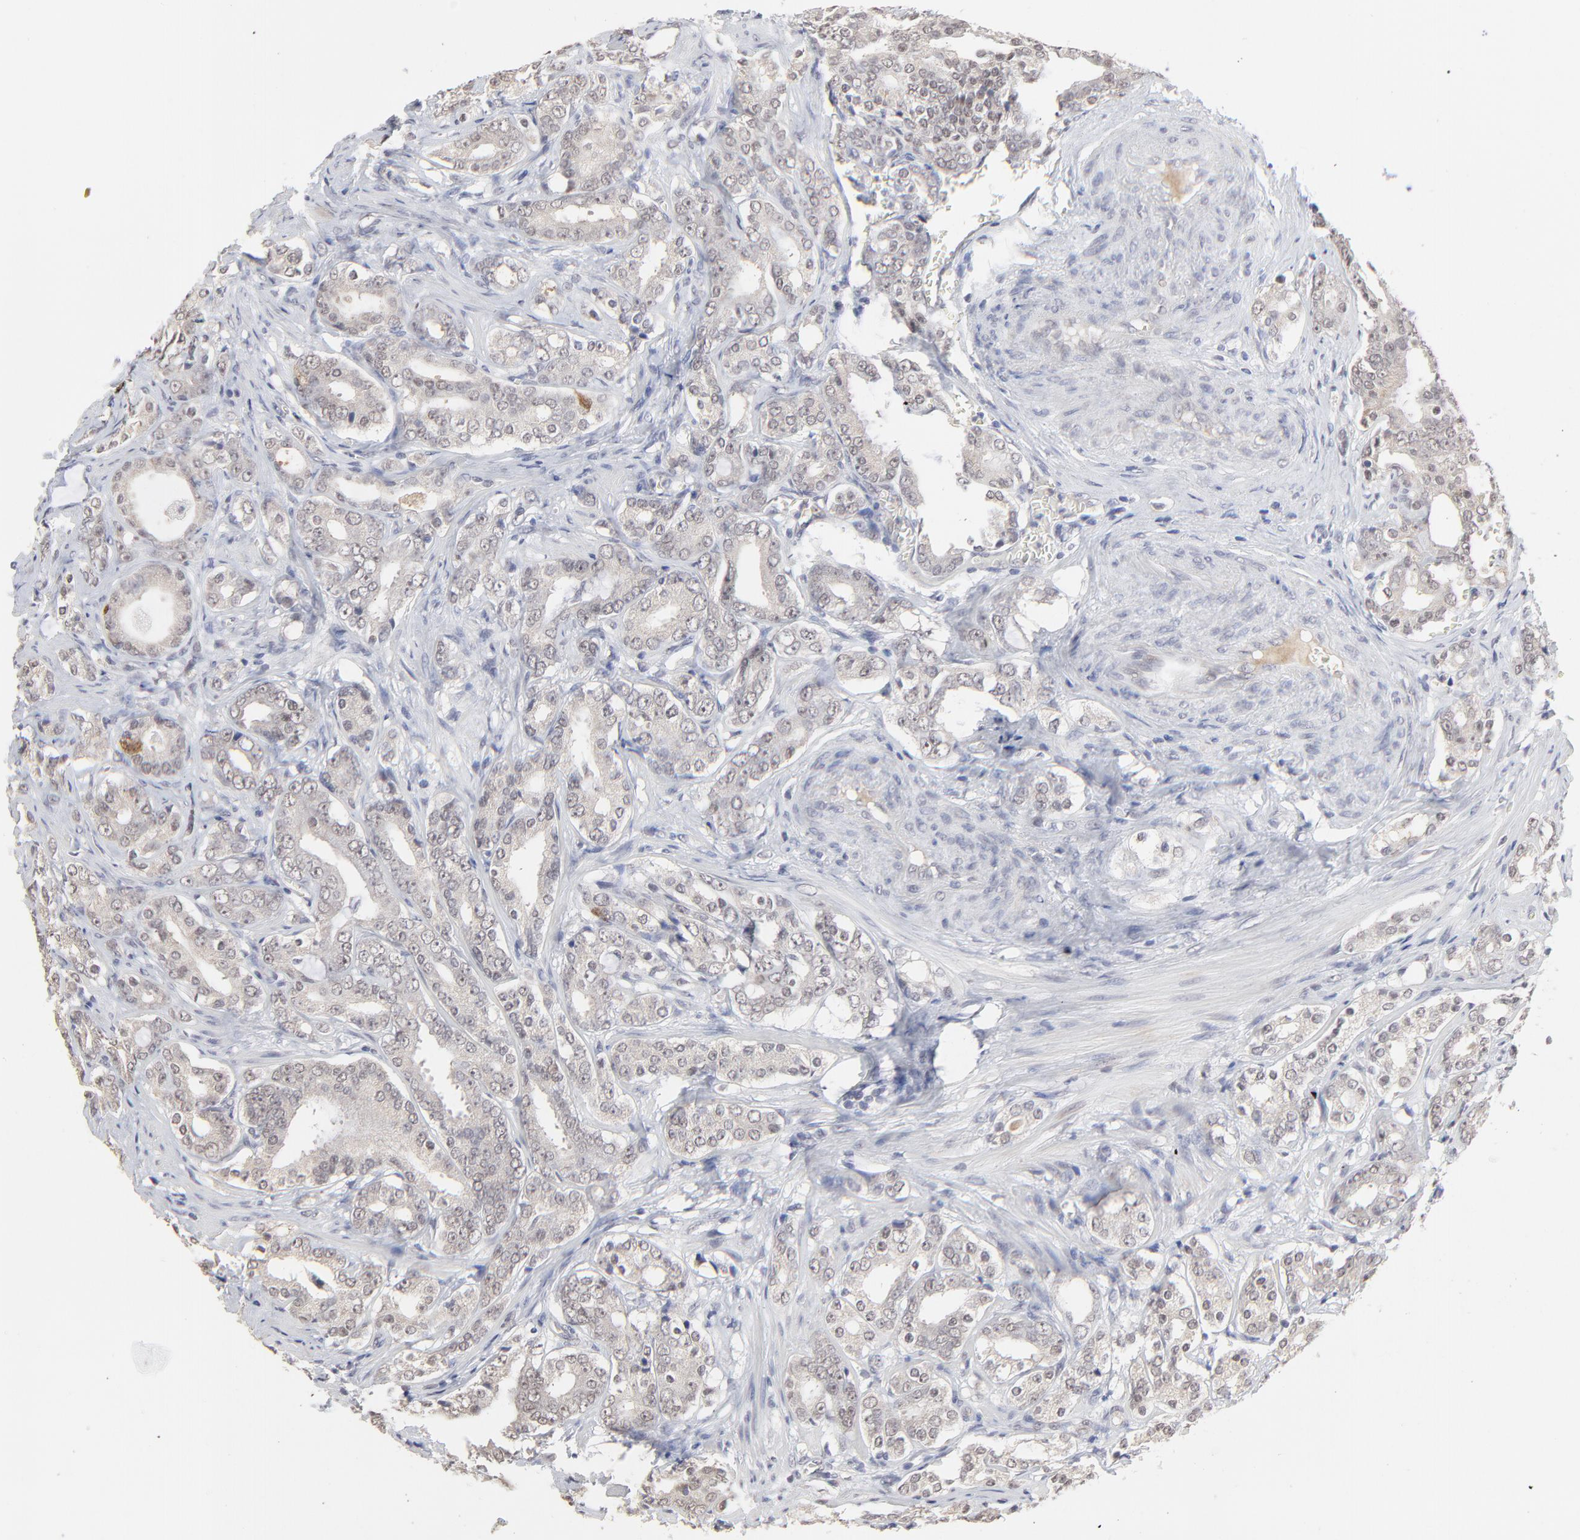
{"staining": {"intensity": "weak", "quantity": "<25%", "location": "cytoplasmic/membranous"}, "tissue": "prostate cancer", "cell_type": "Tumor cells", "image_type": "cancer", "snomed": [{"axis": "morphology", "description": "Adenocarcinoma, Low grade"}, {"axis": "topography", "description": "Prostate"}], "caption": "DAB immunohistochemical staining of human prostate cancer (low-grade adenocarcinoma) demonstrates no significant positivity in tumor cells.", "gene": "FAM199X", "patient": {"sex": "male", "age": 59}}